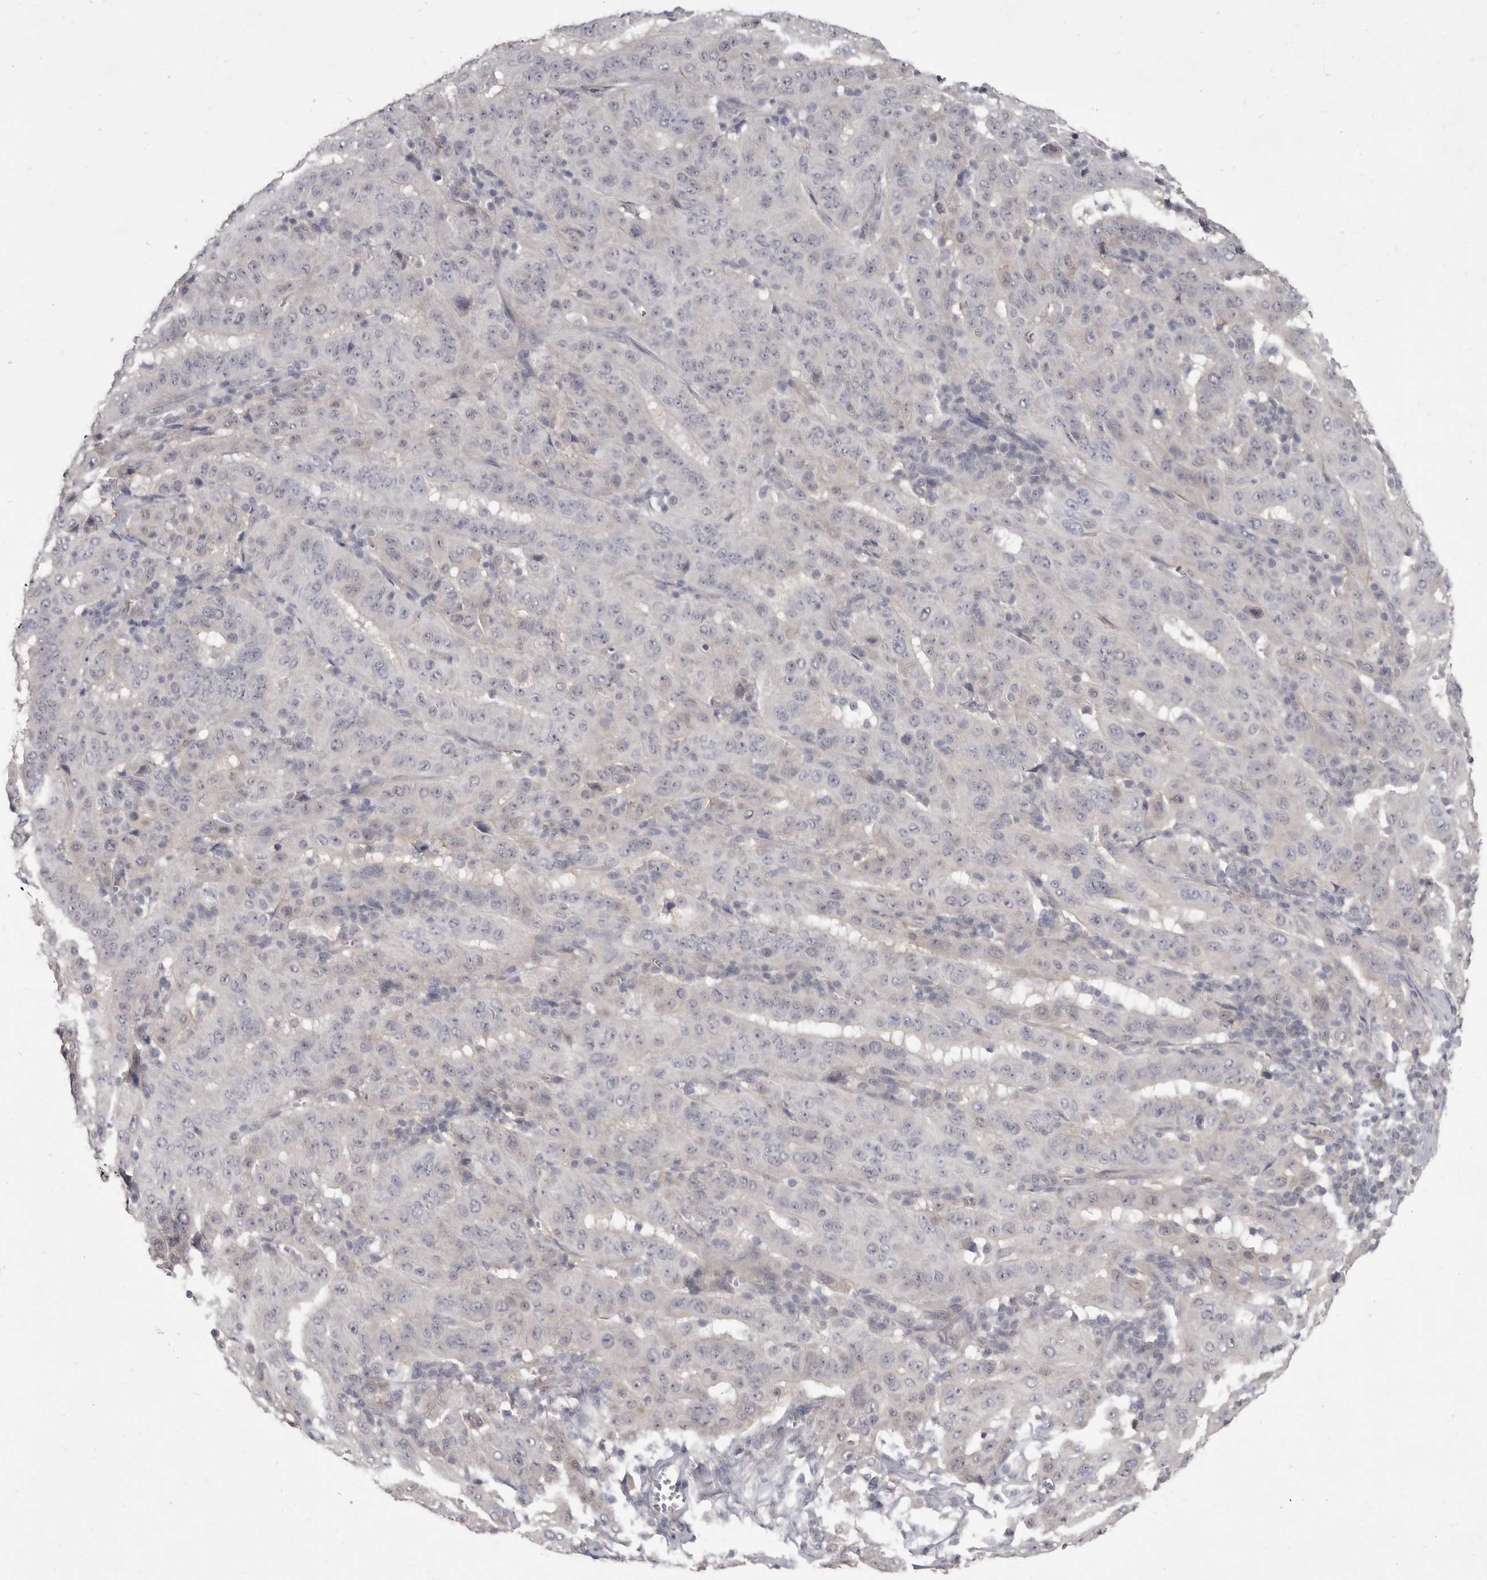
{"staining": {"intensity": "negative", "quantity": "none", "location": "none"}, "tissue": "pancreatic cancer", "cell_type": "Tumor cells", "image_type": "cancer", "snomed": [{"axis": "morphology", "description": "Adenocarcinoma, NOS"}, {"axis": "topography", "description": "Pancreas"}], "caption": "Tumor cells are negative for brown protein staining in pancreatic adenocarcinoma.", "gene": "GSK3B", "patient": {"sex": "male", "age": 63}}